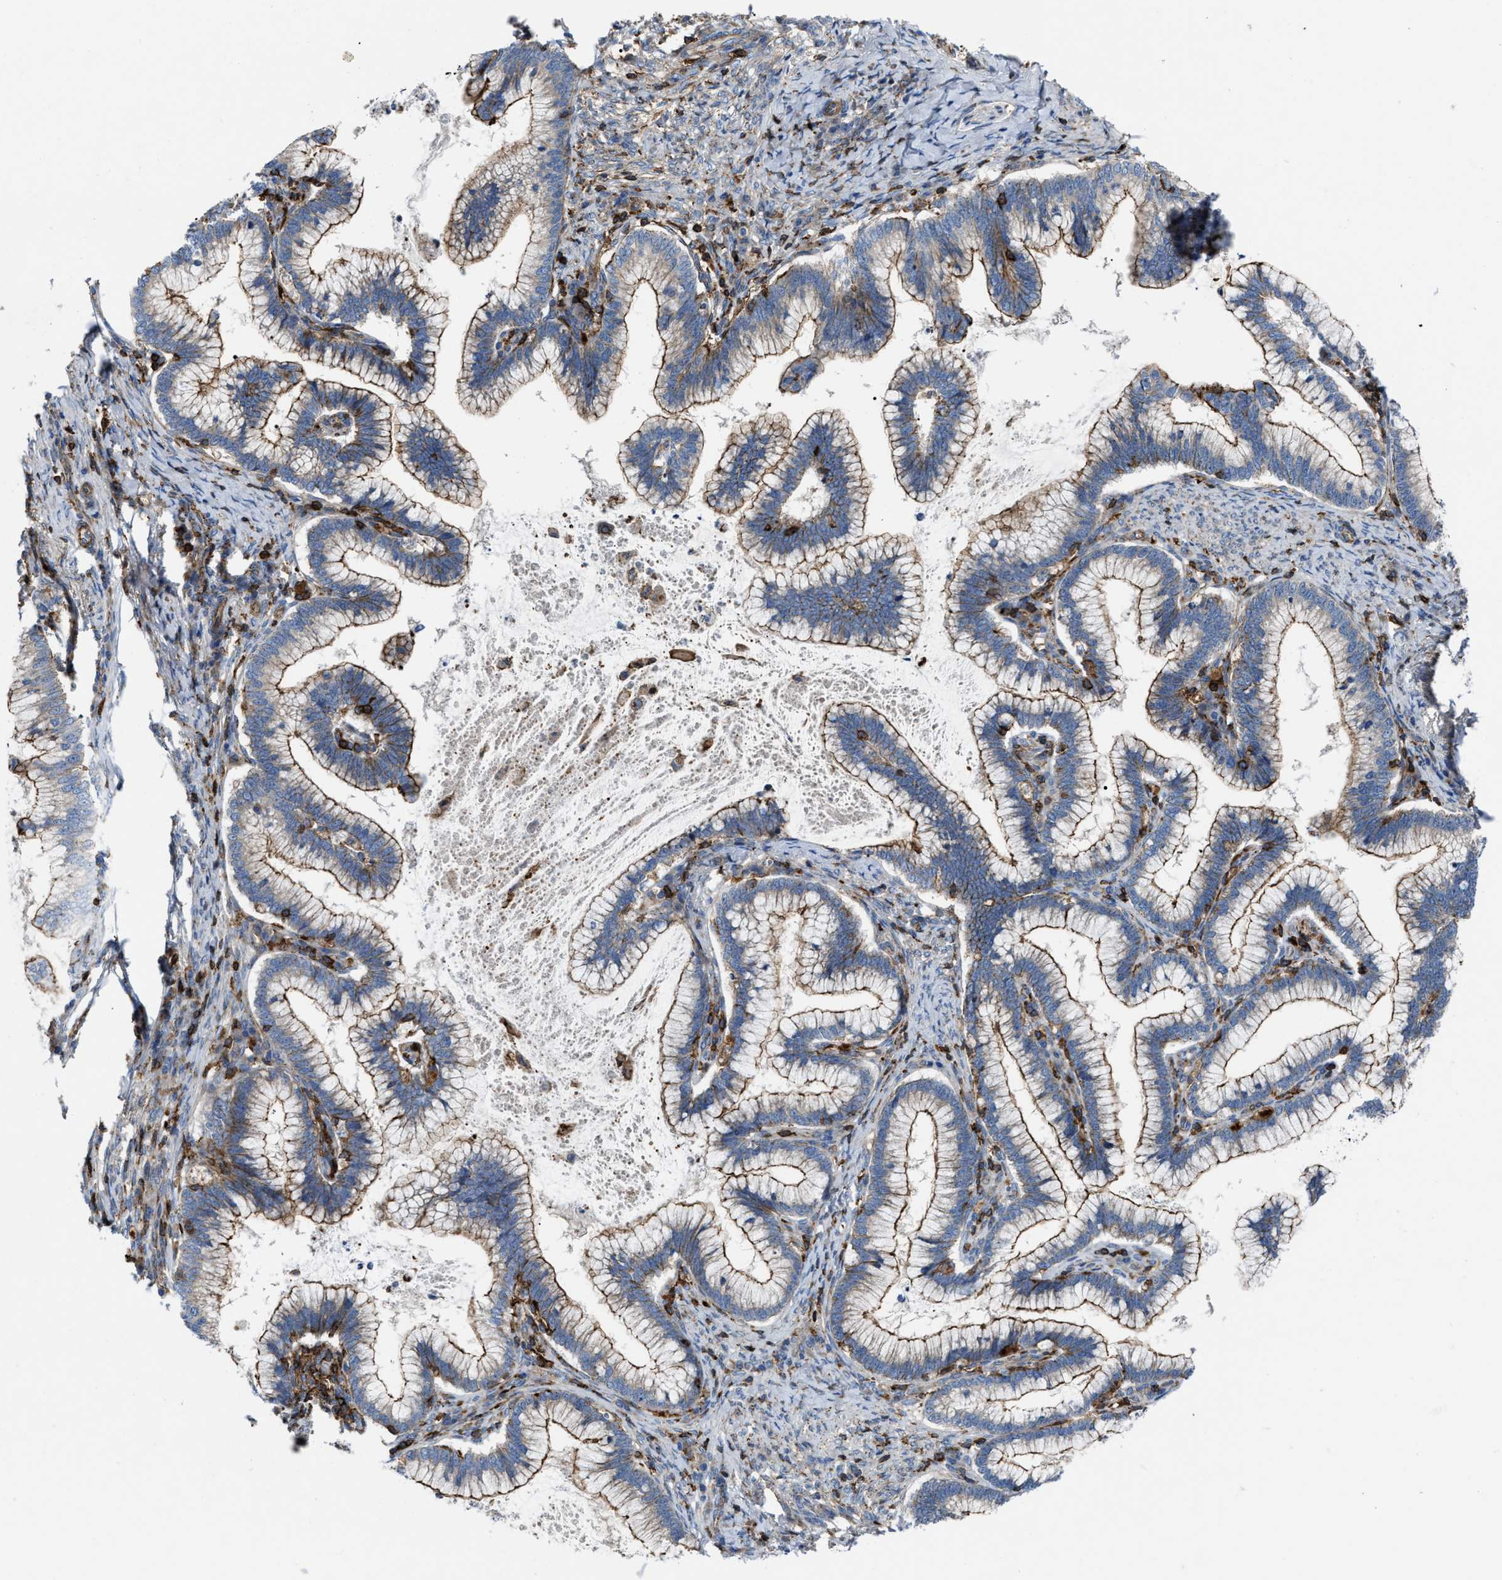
{"staining": {"intensity": "moderate", "quantity": ">75%", "location": "cytoplasmic/membranous"}, "tissue": "cervical cancer", "cell_type": "Tumor cells", "image_type": "cancer", "snomed": [{"axis": "morphology", "description": "Adenocarcinoma, NOS"}, {"axis": "topography", "description": "Cervix"}], "caption": "Protein expression analysis of human adenocarcinoma (cervical) reveals moderate cytoplasmic/membranous staining in about >75% of tumor cells.", "gene": "AGPAT2", "patient": {"sex": "female", "age": 36}}